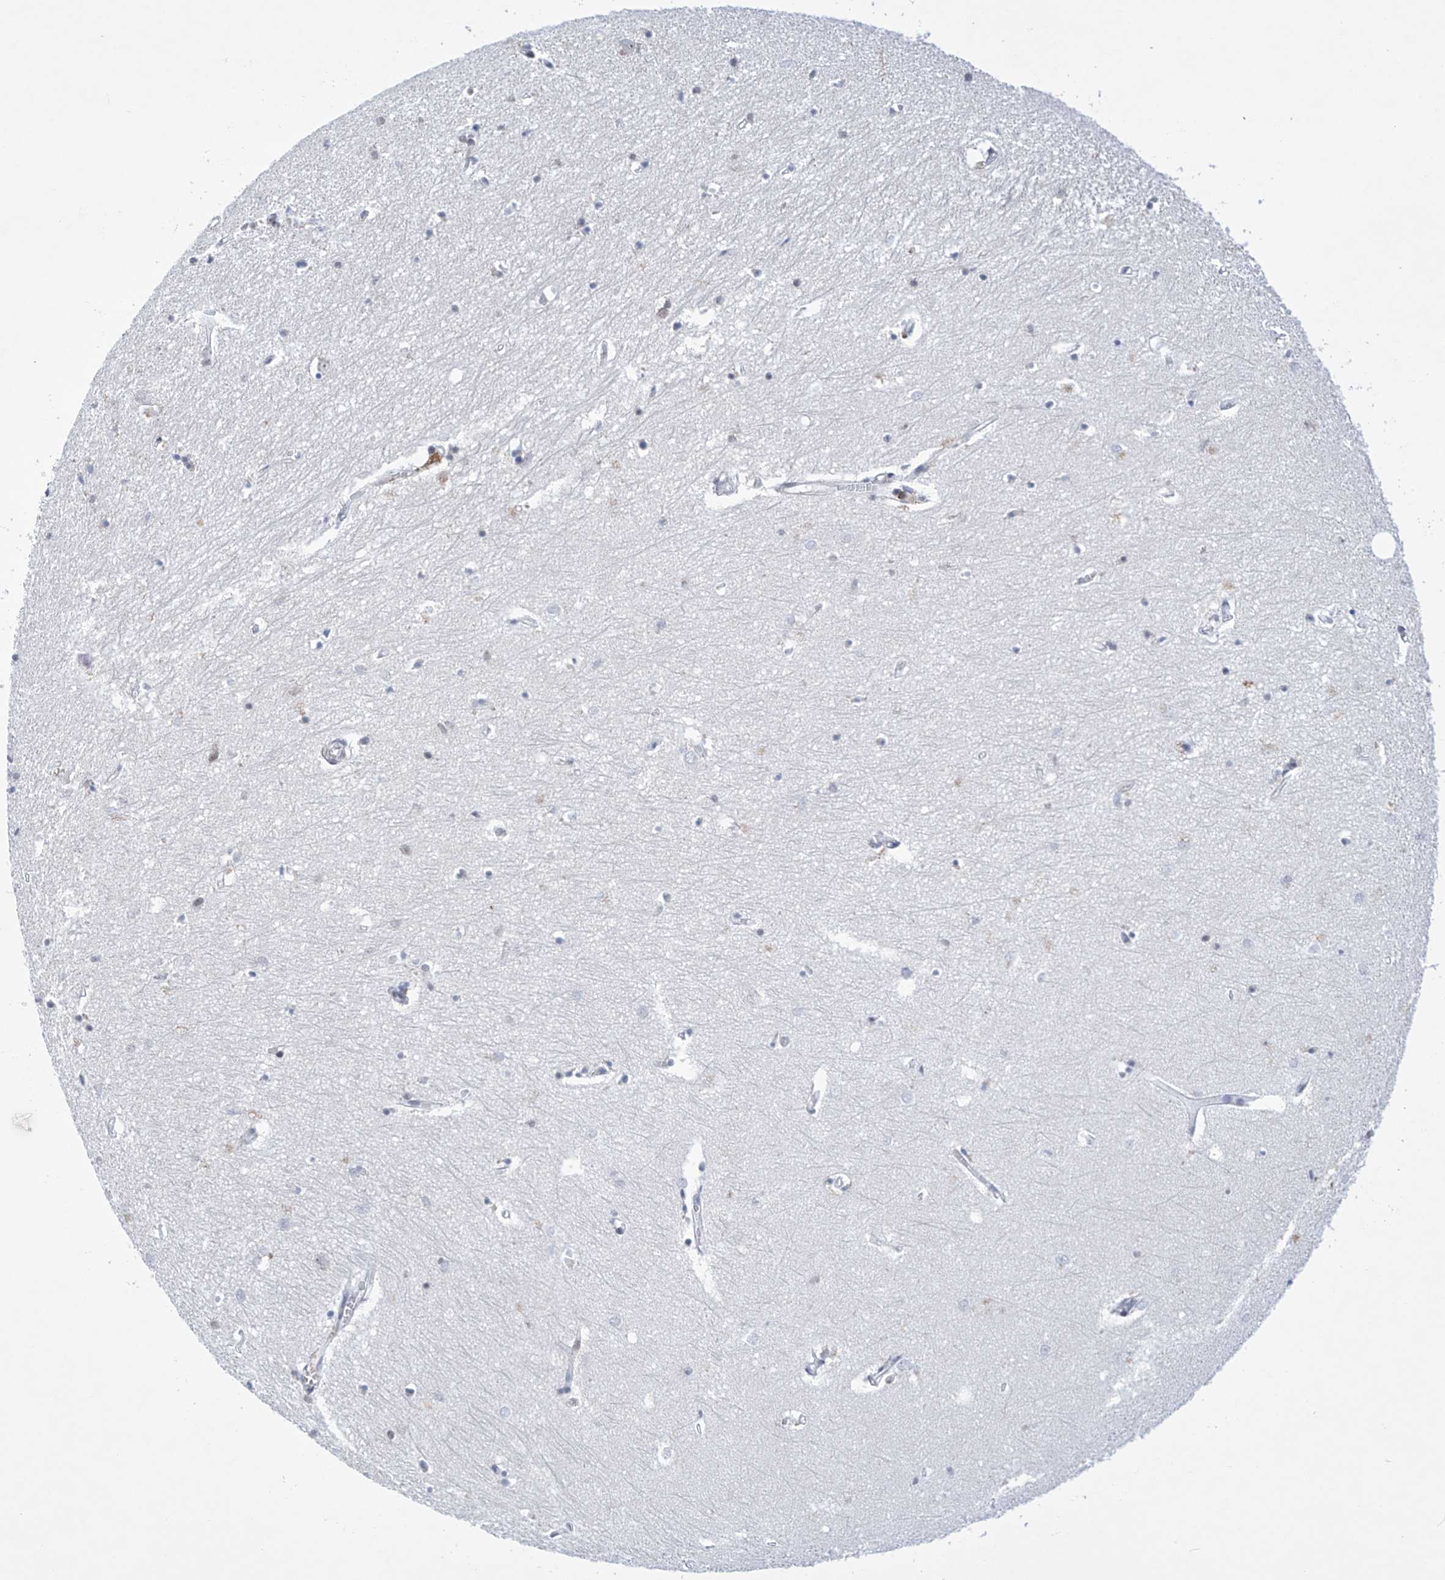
{"staining": {"intensity": "weak", "quantity": "<25%", "location": "cytoplasmic/membranous"}, "tissue": "hippocampus", "cell_type": "Glial cells", "image_type": "normal", "snomed": [{"axis": "morphology", "description": "Normal tissue, NOS"}, {"axis": "topography", "description": "Hippocampus"}], "caption": "Immunohistochemistry (IHC) of unremarkable human hippocampus exhibits no positivity in glial cells. Brightfield microscopy of IHC stained with DAB (3,3'-diaminobenzidine) (brown) and hematoxylin (blue), captured at high magnification.", "gene": "MSL3", "patient": {"sex": "female", "age": 64}}